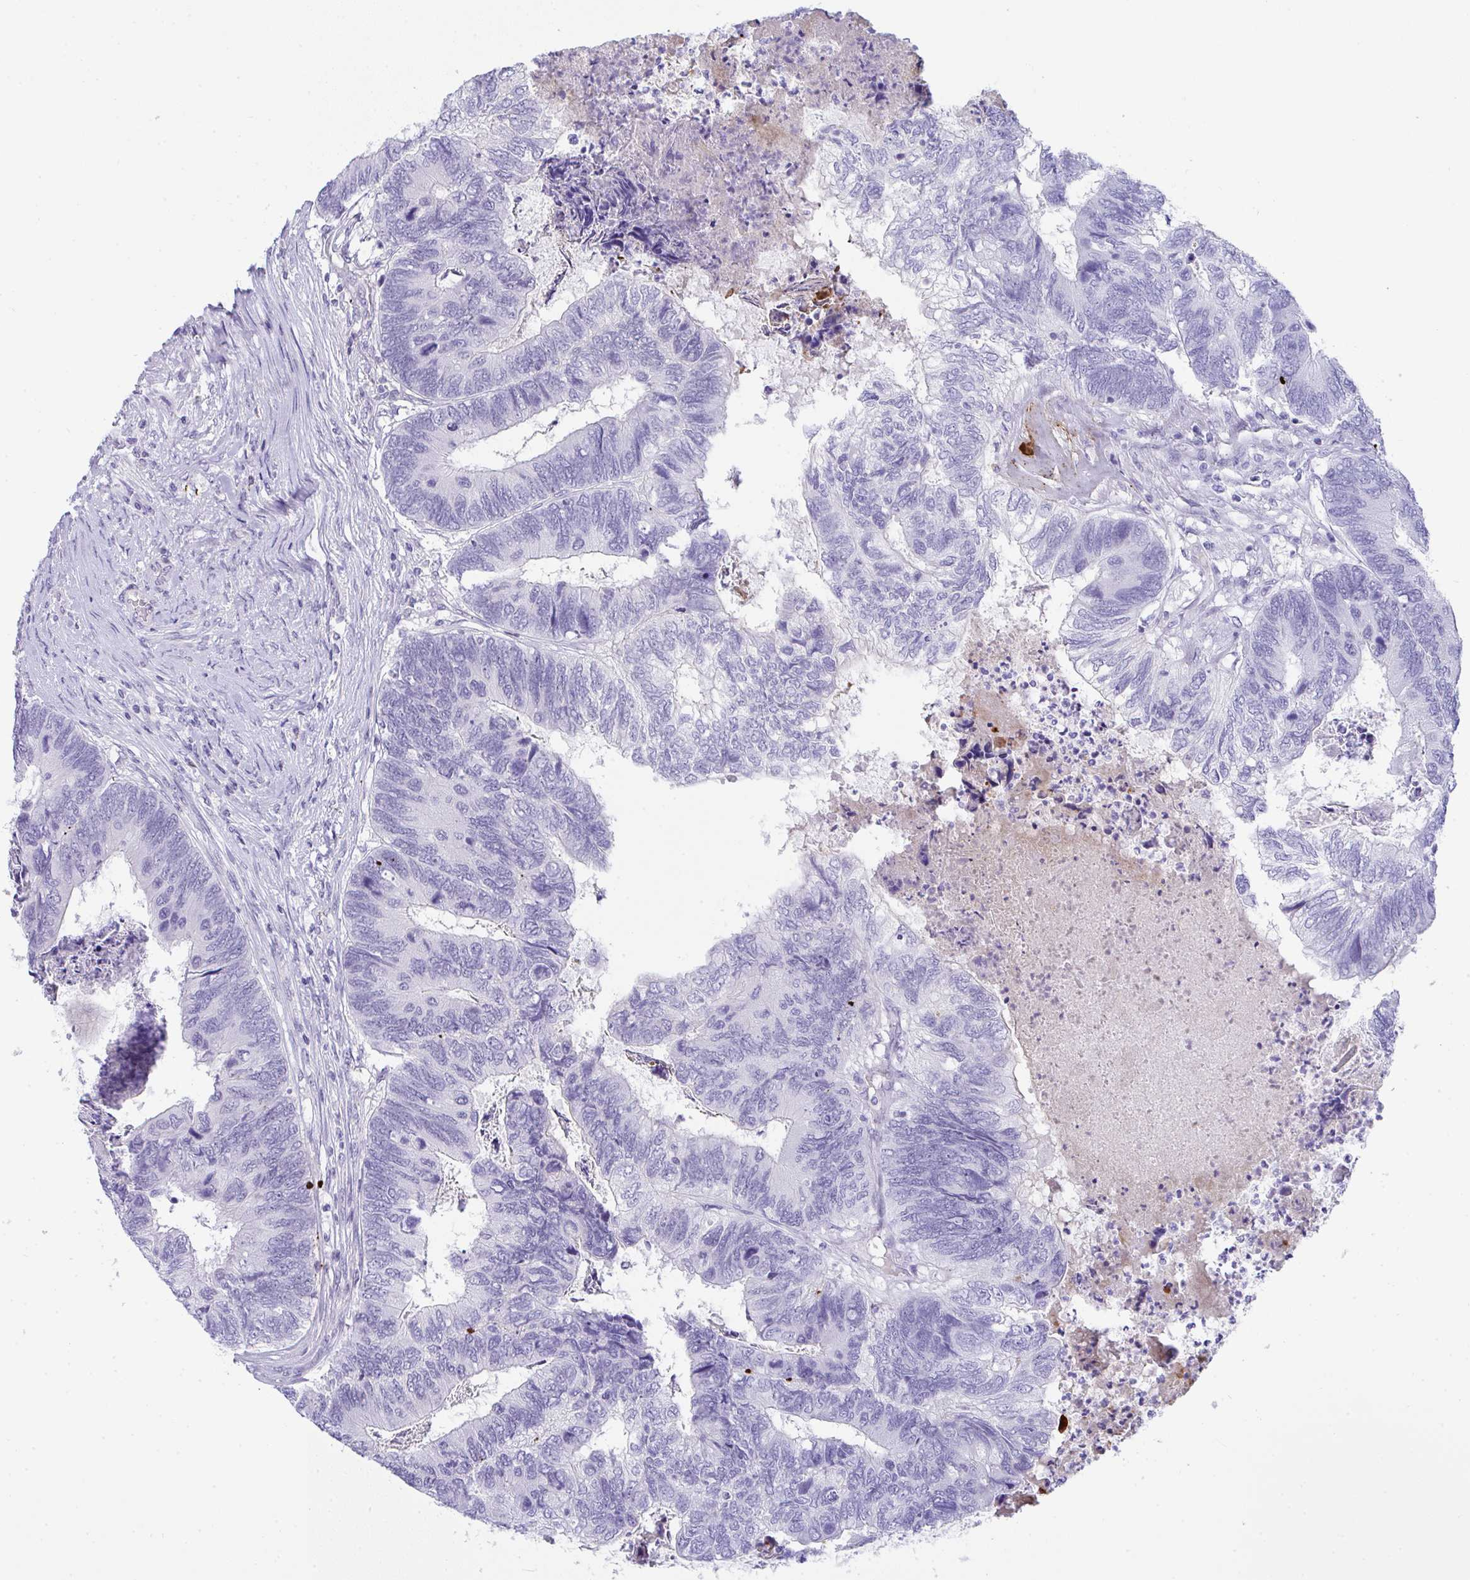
{"staining": {"intensity": "negative", "quantity": "none", "location": "none"}, "tissue": "colorectal cancer", "cell_type": "Tumor cells", "image_type": "cancer", "snomed": [{"axis": "morphology", "description": "Adenocarcinoma, NOS"}, {"axis": "topography", "description": "Colon"}], "caption": "Tumor cells show no significant protein staining in colorectal cancer (adenocarcinoma).", "gene": "KMT2E", "patient": {"sex": "female", "age": 67}}